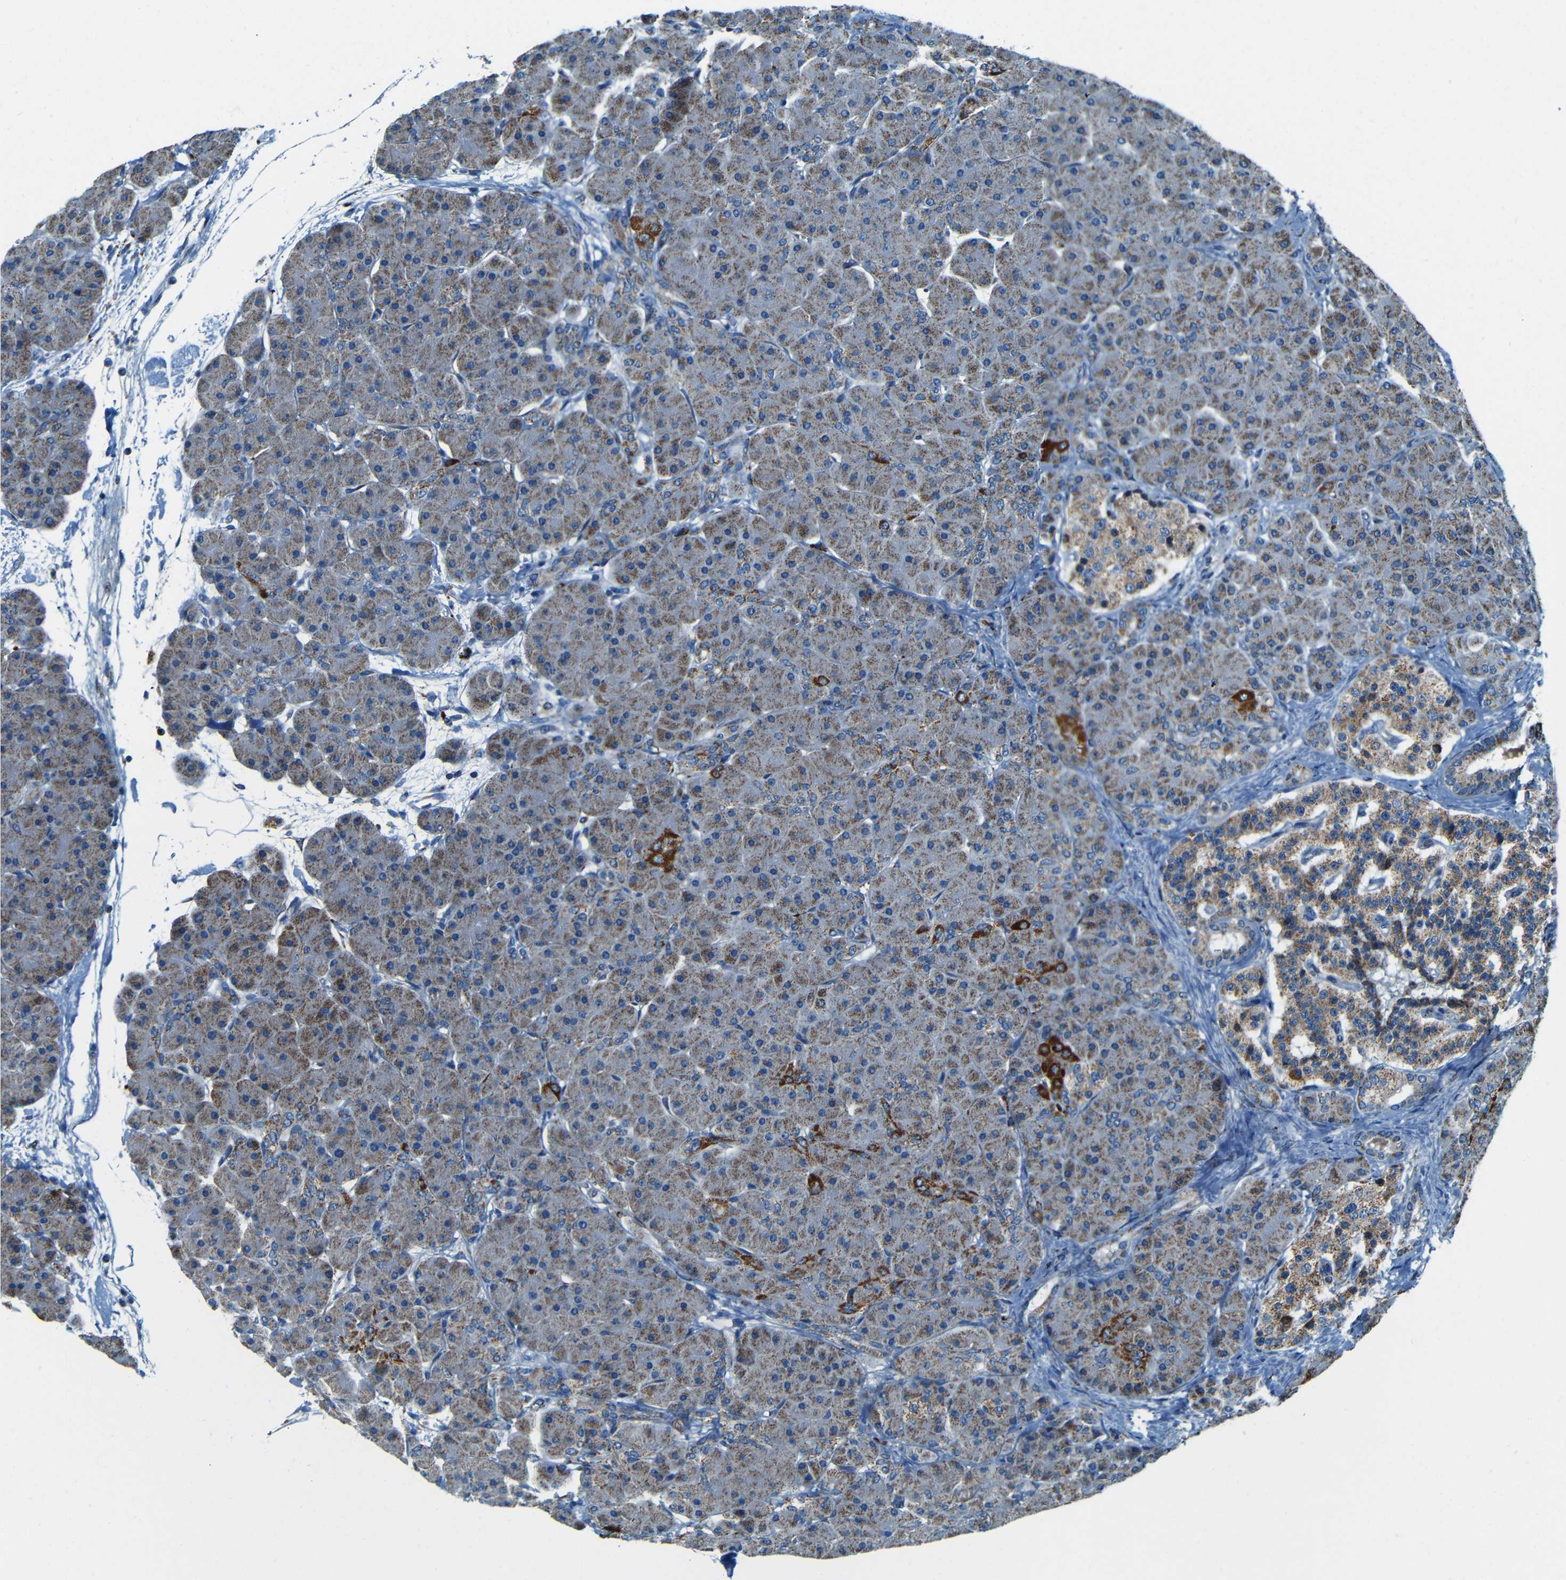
{"staining": {"intensity": "moderate", "quantity": ">75%", "location": "cytoplasmic/membranous"}, "tissue": "pancreas", "cell_type": "Exocrine glandular cells", "image_type": "normal", "snomed": [{"axis": "morphology", "description": "Normal tissue, NOS"}, {"axis": "topography", "description": "Pancreas"}], "caption": "Immunohistochemistry micrograph of unremarkable pancreas stained for a protein (brown), which exhibits medium levels of moderate cytoplasmic/membranous expression in about >75% of exocrine glandular cells.", "gene": "WSCD2", "patient": {"sex": "male", "age": 66}}